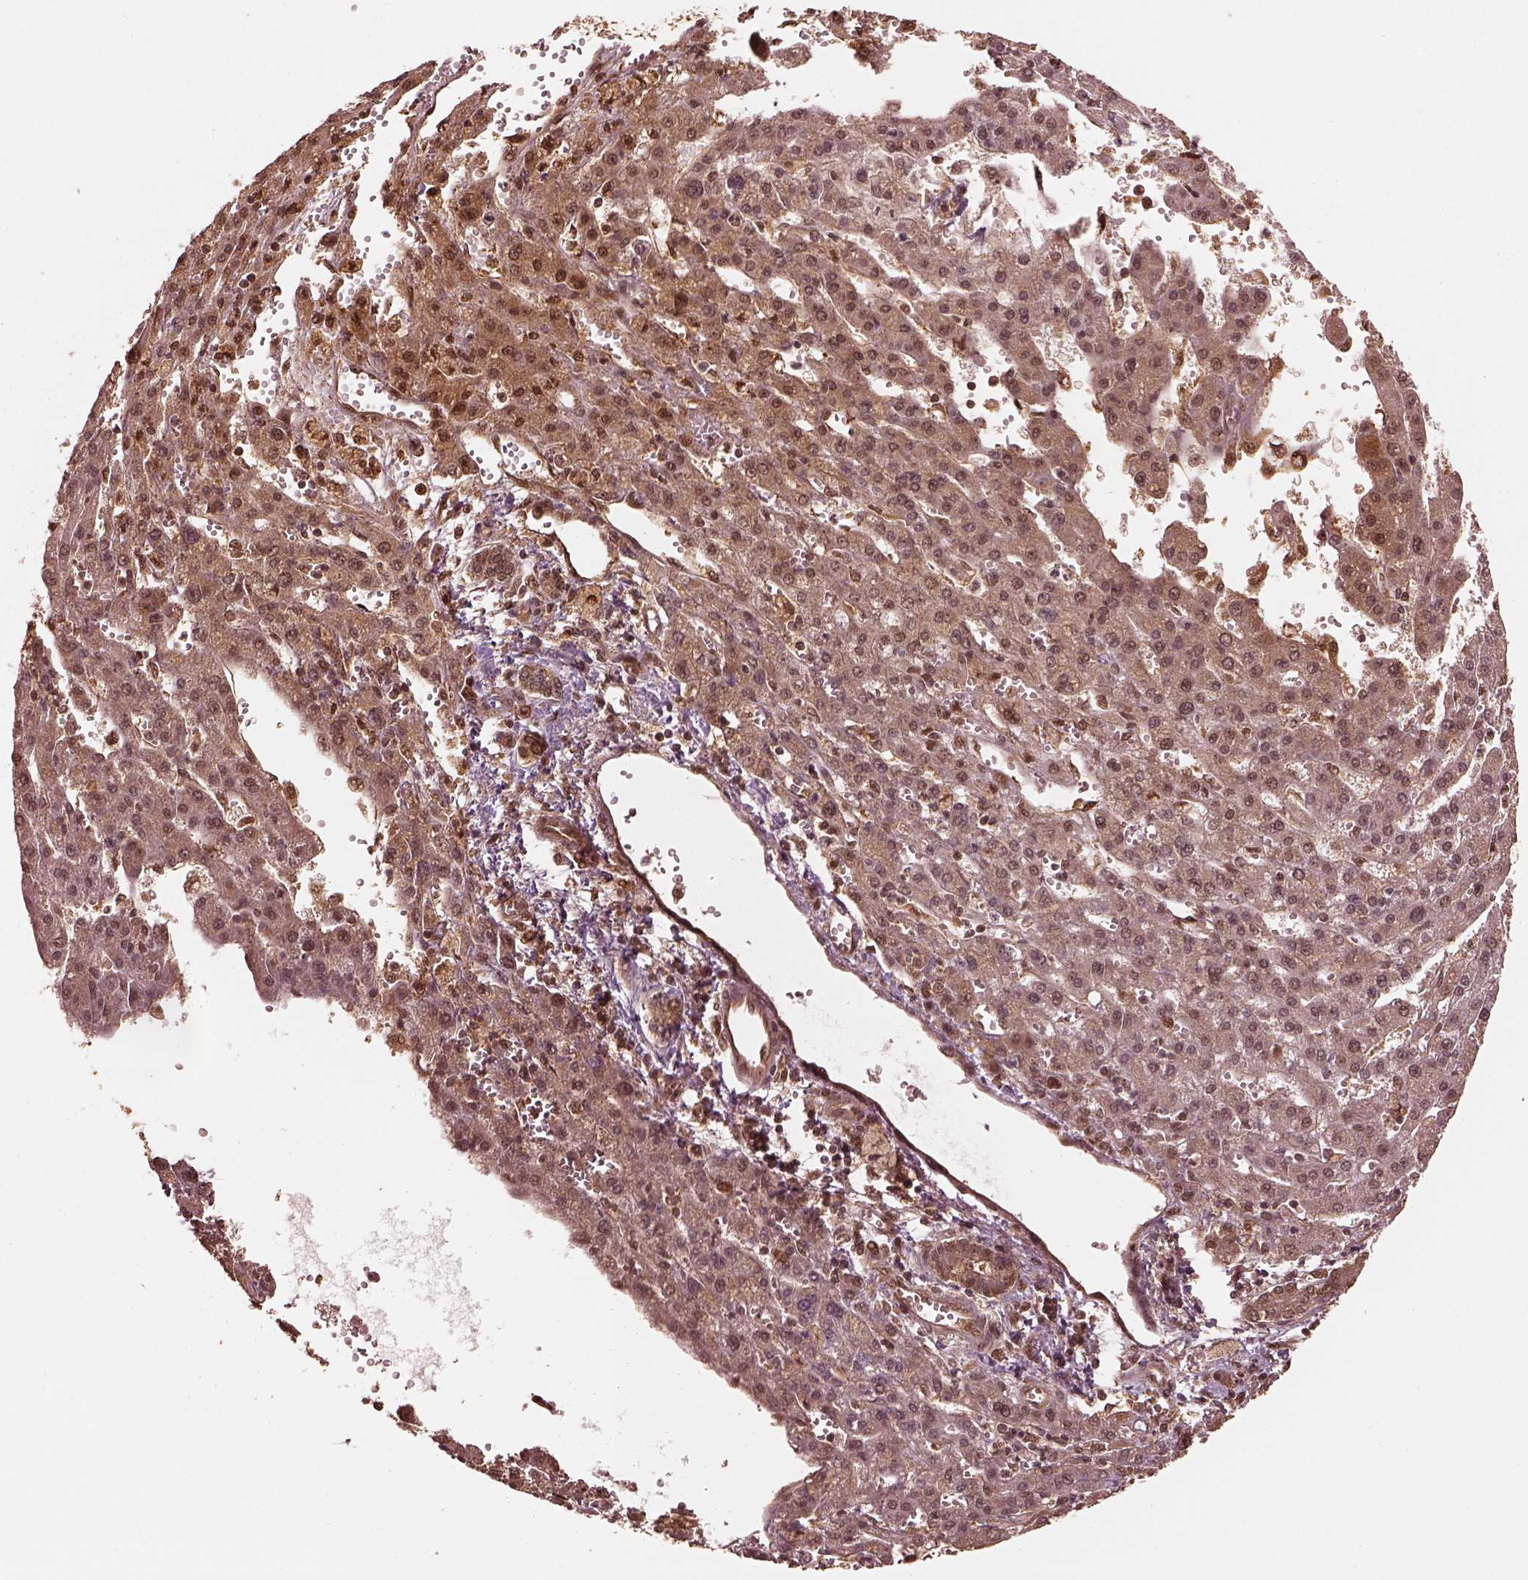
{"staining": {"intensity": "moderate", "quantity": "25%-75%", "location": "cytoplasmic/membranous,nuclear"}, "tissue": "liver cancer", "cell_type": "Tumor cells", "image_type": "cancer", "snomed": [{"axis": "morphology", "description": "Carcinoma, Hepatocellular, NOS"}, {"axis": "topography", "description": "Liver"}], "caption": "IHC histopathology image of neoplastic tissue: human liver cancer stained using IHC shows medium levels of moderate protein expression localized specifically in the cytoplasmic/membranous and nuclear of tumor cells, appearing as a cytoplasmic/membranous and nuclear brown color.", "gene": "PSMC5", "patient": {"sex": "female", "age": 70}}